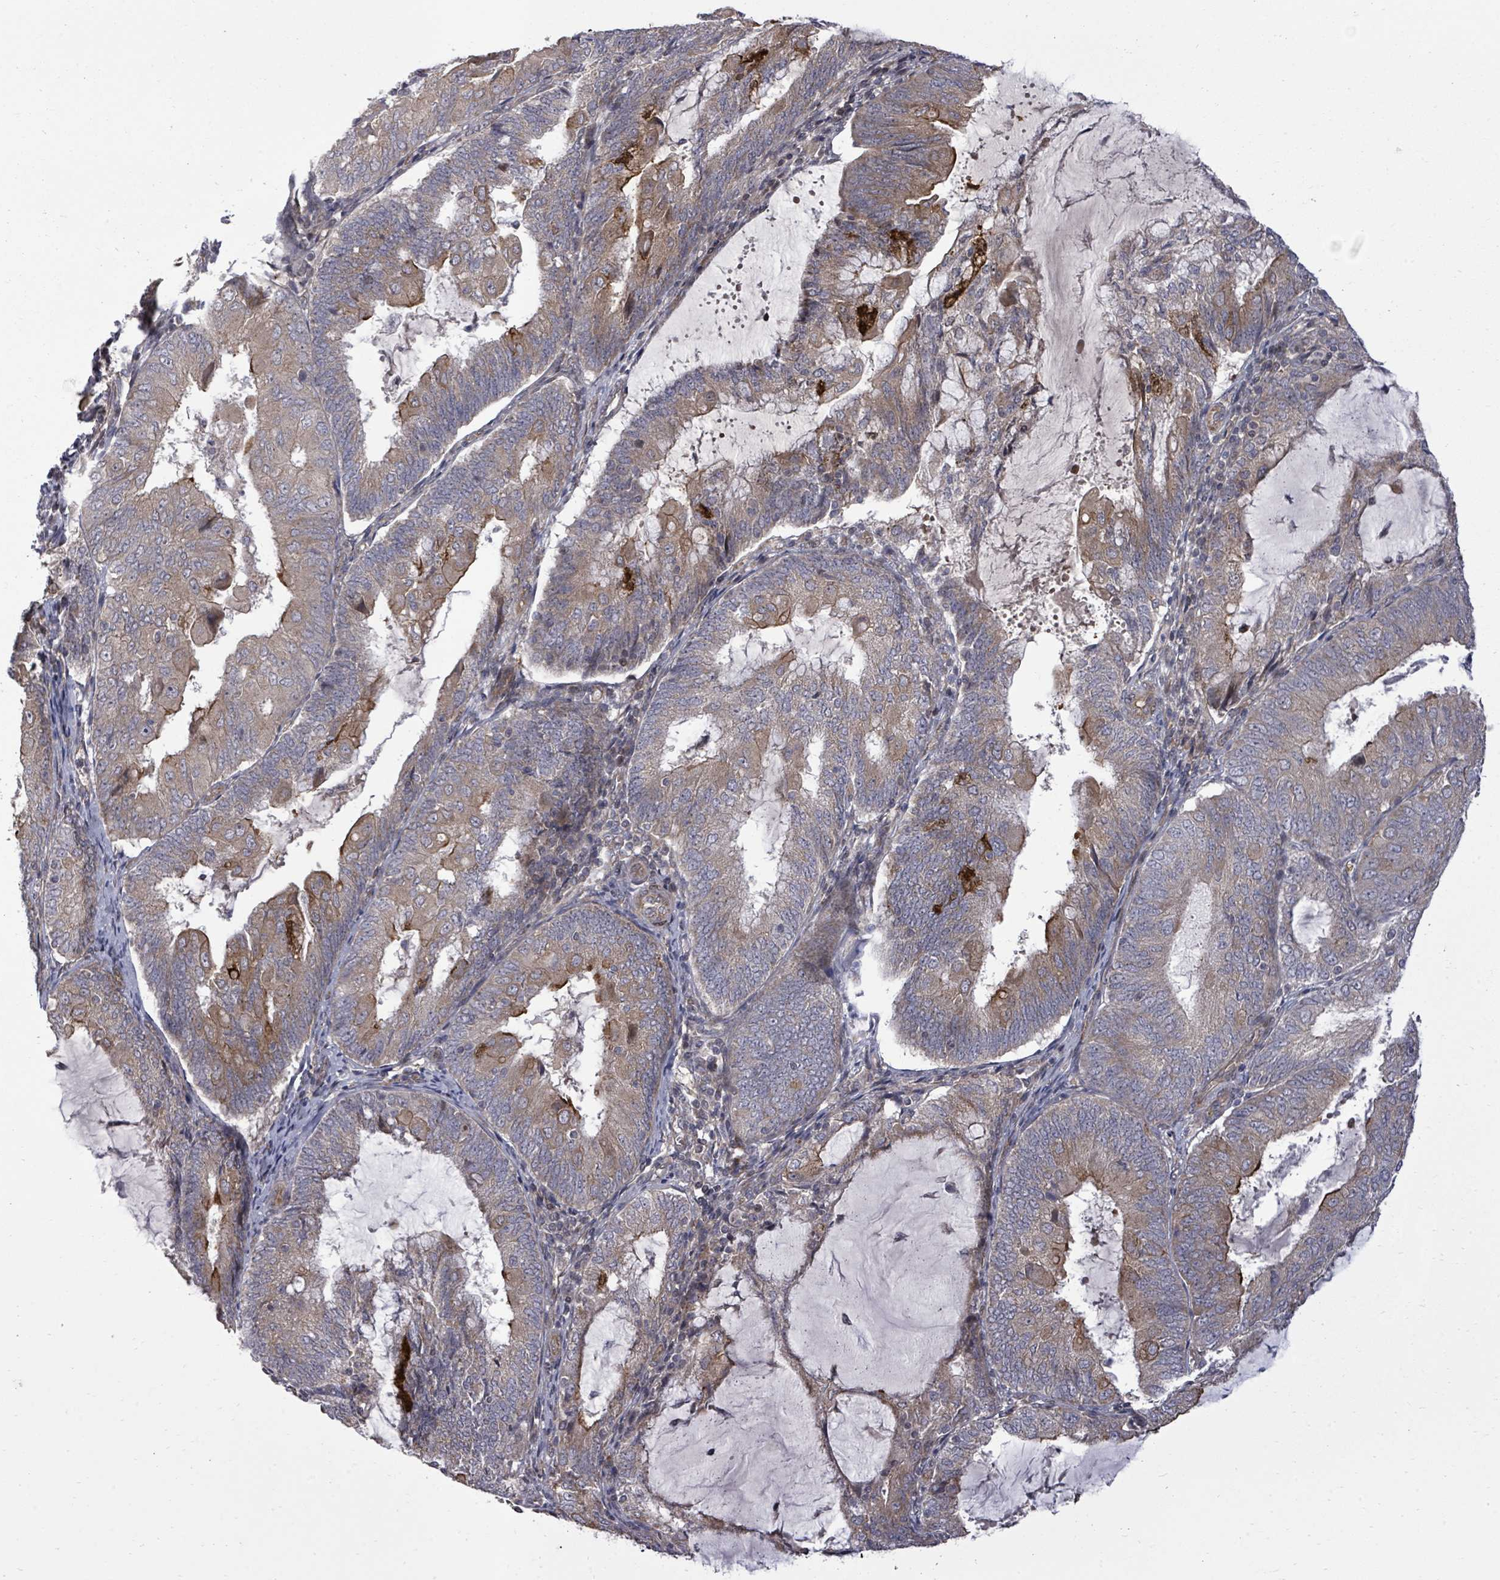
{"staining": {"intensity": "moderate", "quantity": "25%-75%", "location": "cytoplasmic/membranous"}, "tissue": "endometrial cancer", "cell_type": "Tumor cells", "image_type": "cancer", "snomed": [{"axis": "morphology", "description": "Adenocarcinoma, NOS"}, {"axis": "topography", "description": "Endometrium"}], "caption": "Immunohistochemical staining of endometrial adenocarcinoma displays moderate cytoplasmic/membranous protein staining in approximately 25%-75% of tumor cells.", "gene": "KRTAP27-1", "patient": {"sex": "female", "age": 81}}